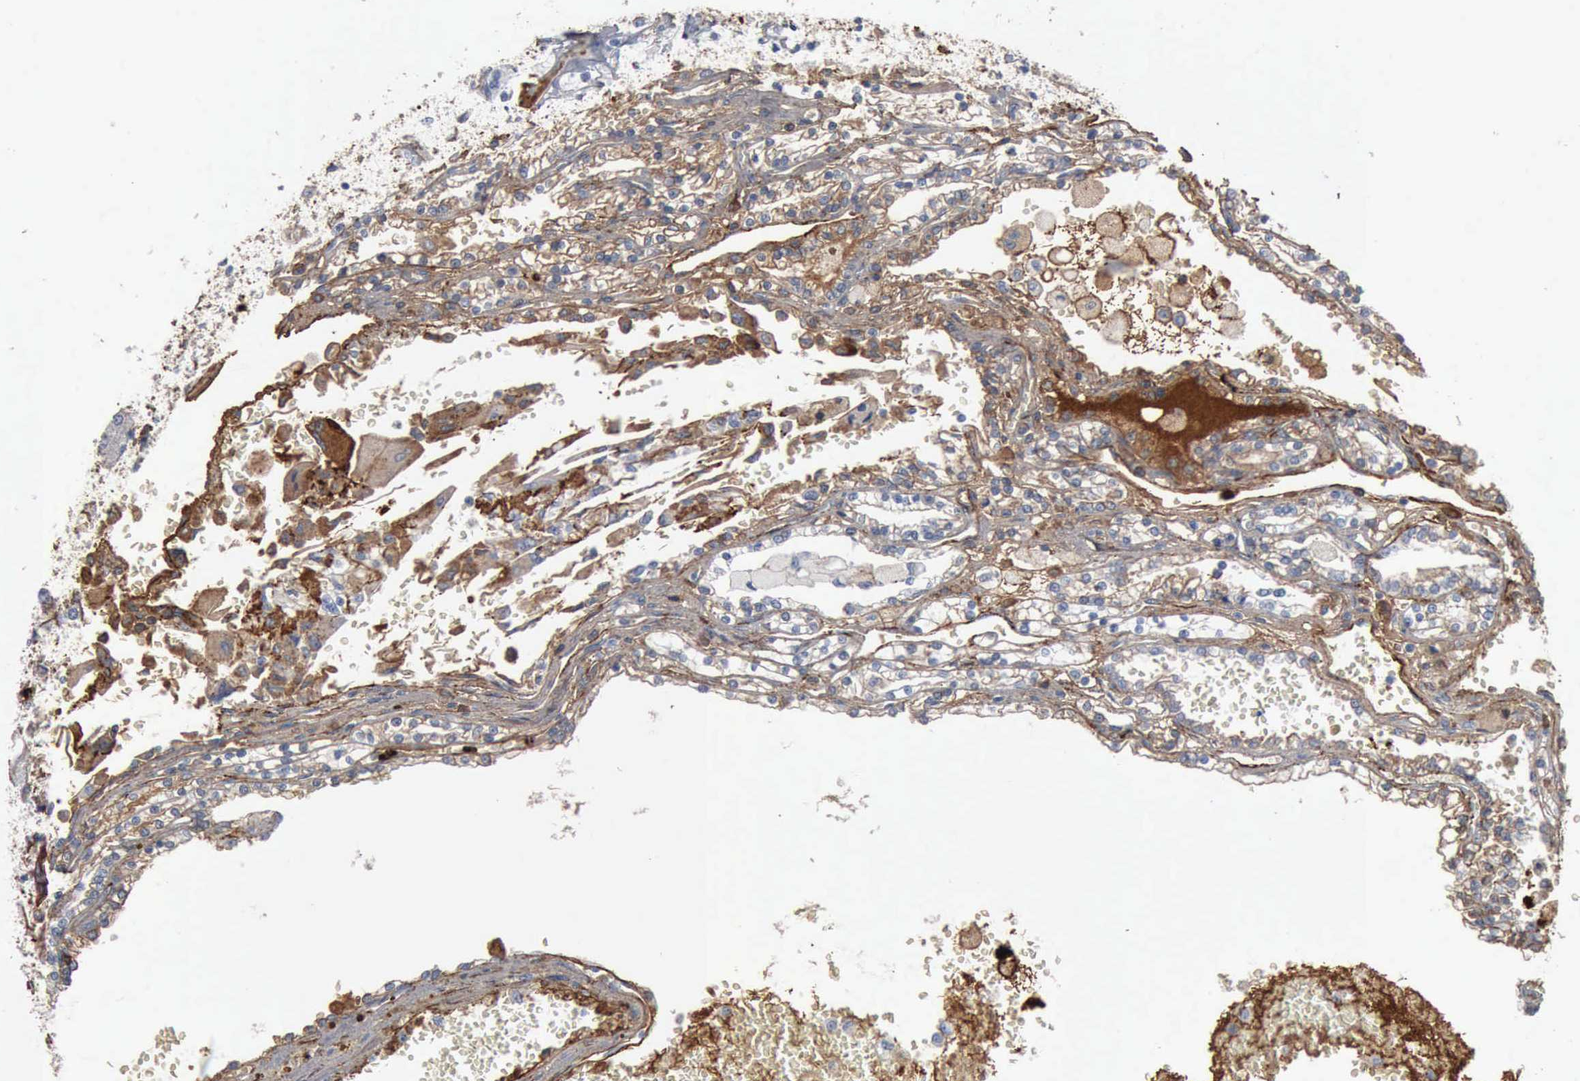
{"staining": {"intensity": "moderate", "quantity": "25%-75%", "location": "cytoplasmic/membranous"}, "tissue": "renal cancer", "cell_type": "Tumor cells", "image_type": "cancer", "snomed": [{"axis": "morphology", "description": "Adenocarcinoma, NOS"}, {"axis": "topography", "description": "Kidney"}], "caption": "A medium amount of moderate cytoplasmic/membranous staining is present in about 25%-75% of tumor cells in renal cancer tissue.", "gene": "FN1", "patient": {"sex": "female", "age": 56}}